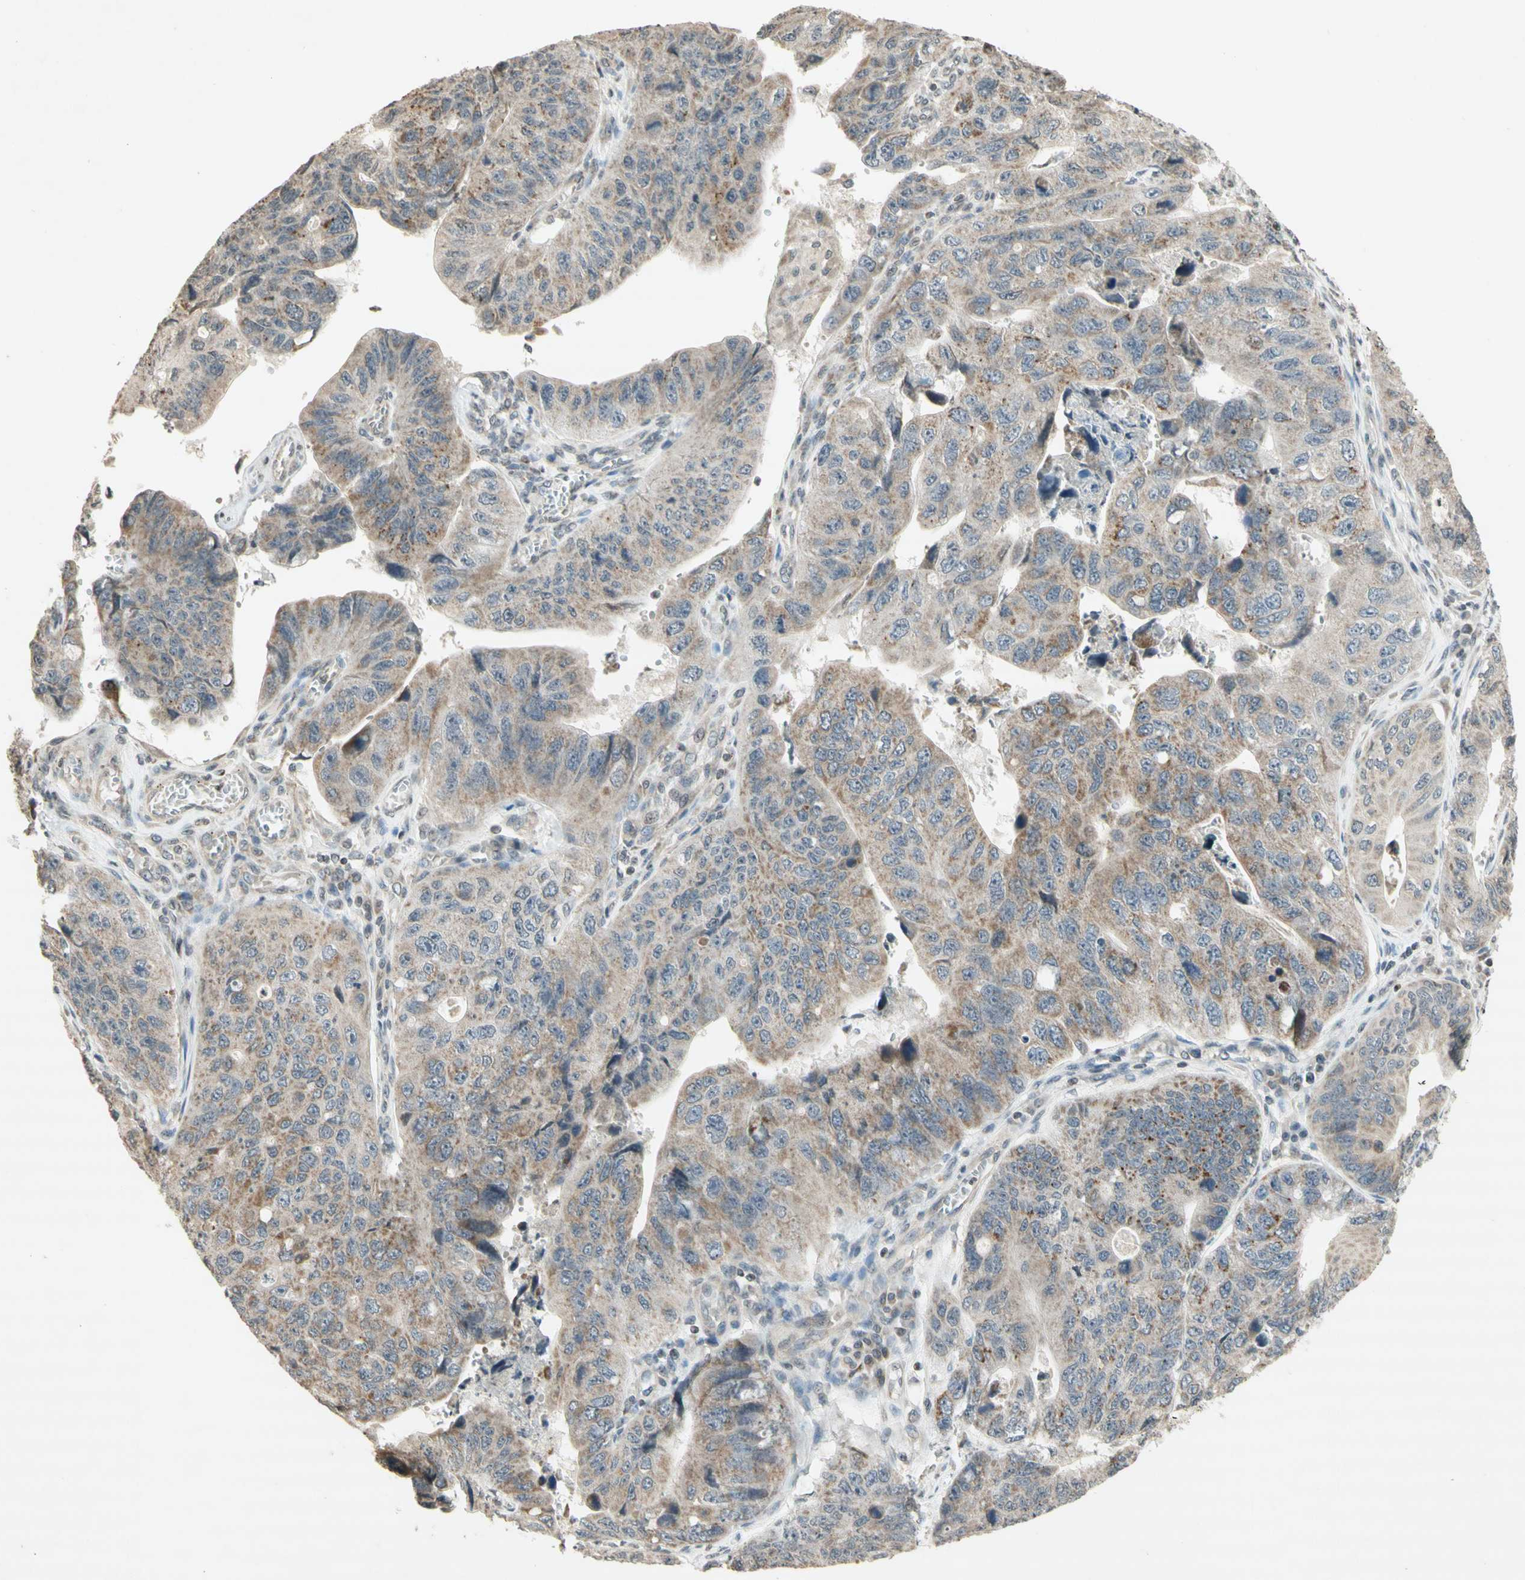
{"staining": {"intensity": "moderate", "quantity": ">75%", "location": "cytoplasmic/membranous"}, "tissue": "stomach cancer", "cell_type": "Tumor cells", "image_type": "cancer", "snomed": [{"axis": "morphology", "description": "Adenocarcinoma, NOS"}, {"axis": "topography", "description": "Stomach"}], "caption": "Immunohistochemistry image of neoplastic tissue: human stomach cancer (adenocarcinoma) stained using immunohistochemistry demonstrates medium levels of moderate protein expression localized specifically in the cytoplasmic/membranous of tumor cells, appearing as a cytoplasmic/membranous brown color.", "gene": "CCNI", "patient": {"sex": "male", "age": 59}}